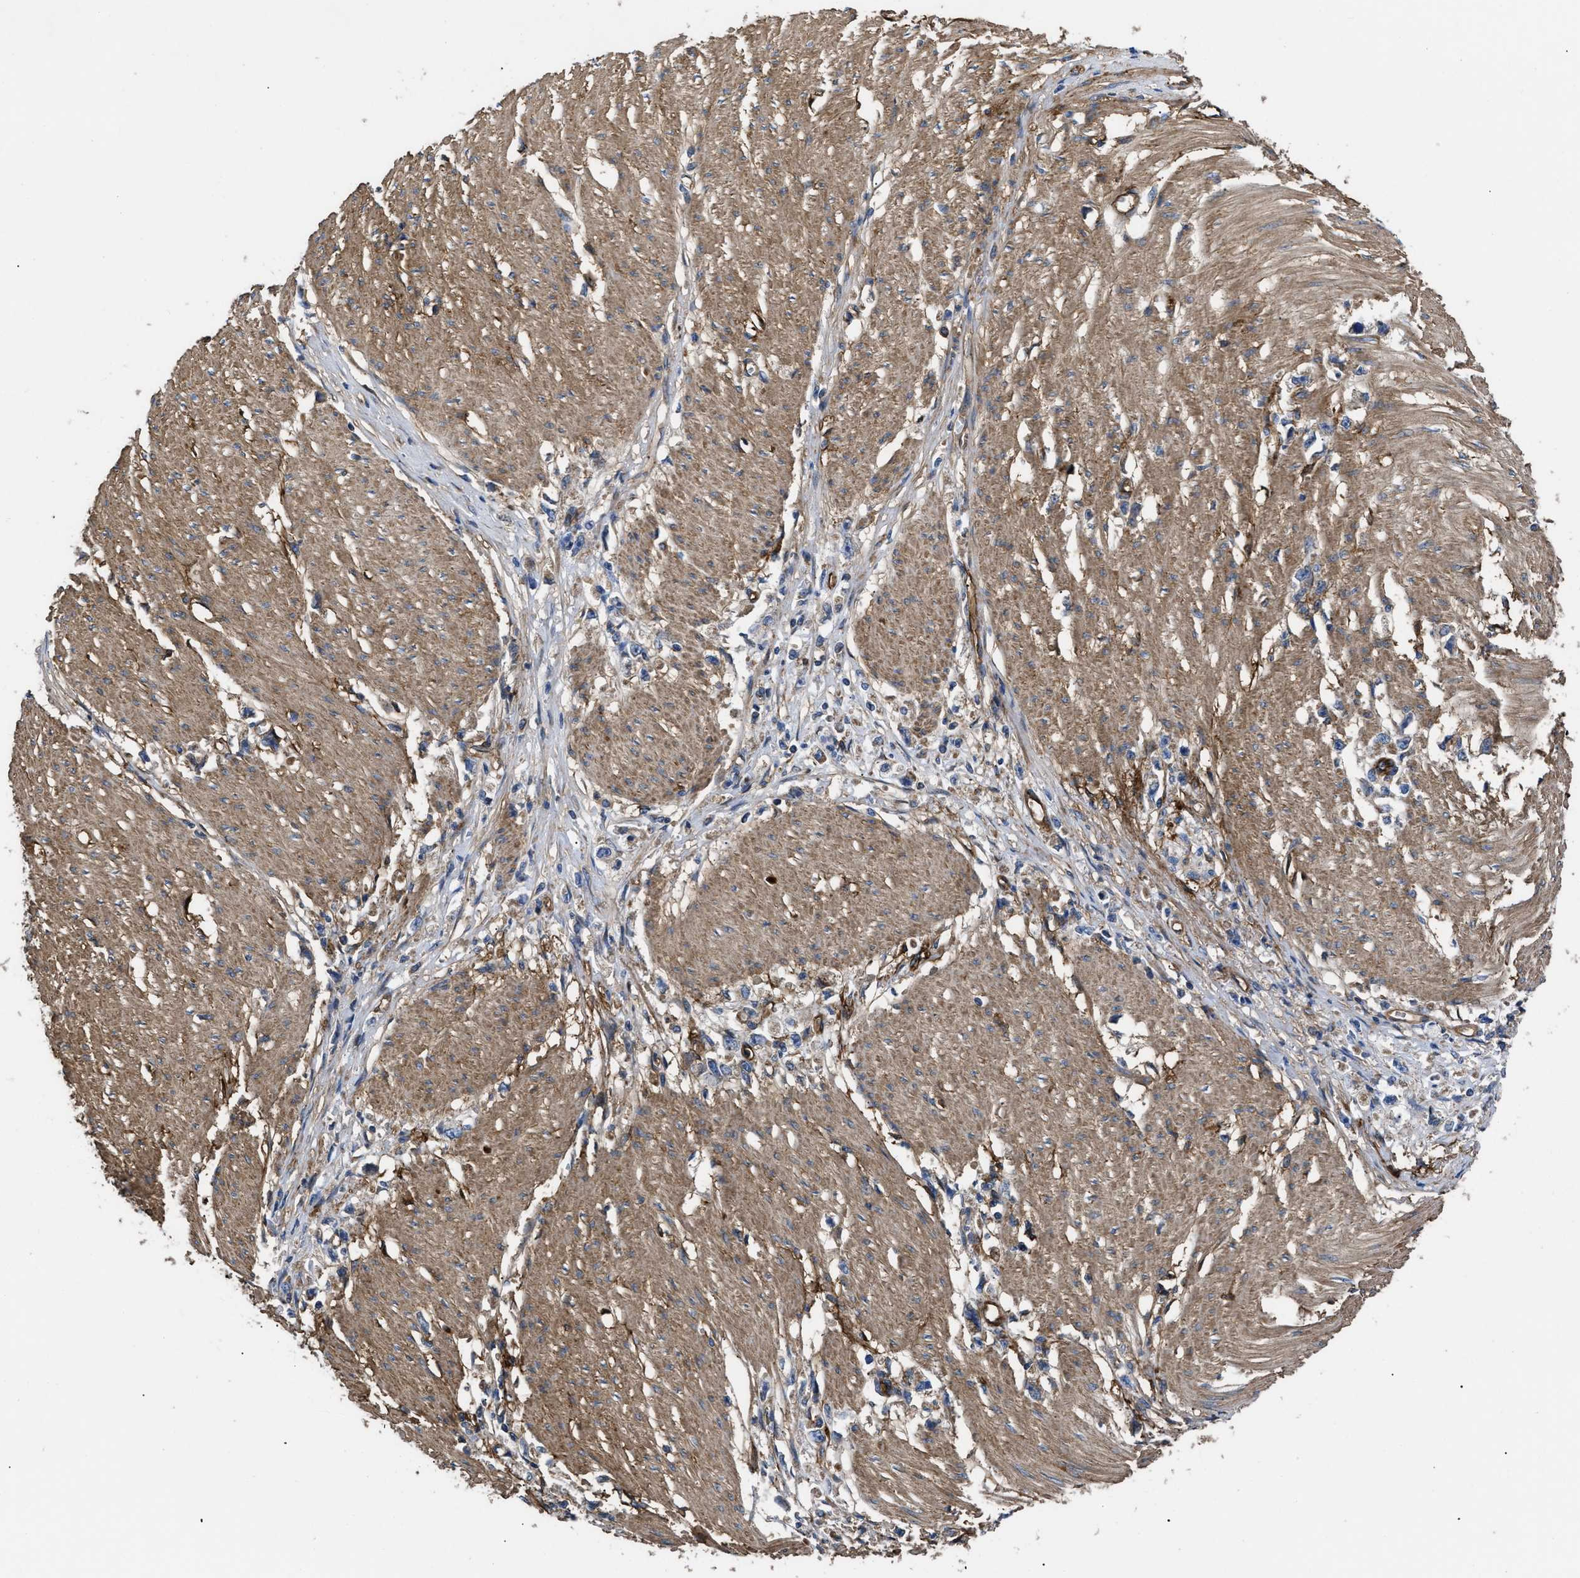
{"staining": {"intensity": "moderate", "quantity": "<25%", "location": "cytoplasmic/membranous"}, "tissue": "stomach cancer", "cell_type": "Tumor cells", "image_type": "cancer", "snomed": [{"axis": "morphology", "description": "Adenocarcinoma, NOS"}, {"axis": "topography", "description": "Stomach"}], "caption": "A high-resolution histopathology image shows immunohistochemistry staining of adenocarcinoma (stomach), which displays moderate cytoplasmic/membranous expression in approximately <25% of tumor cells.", "gene": "NT5E", "patient": {"sex": "female", "age": 59}}